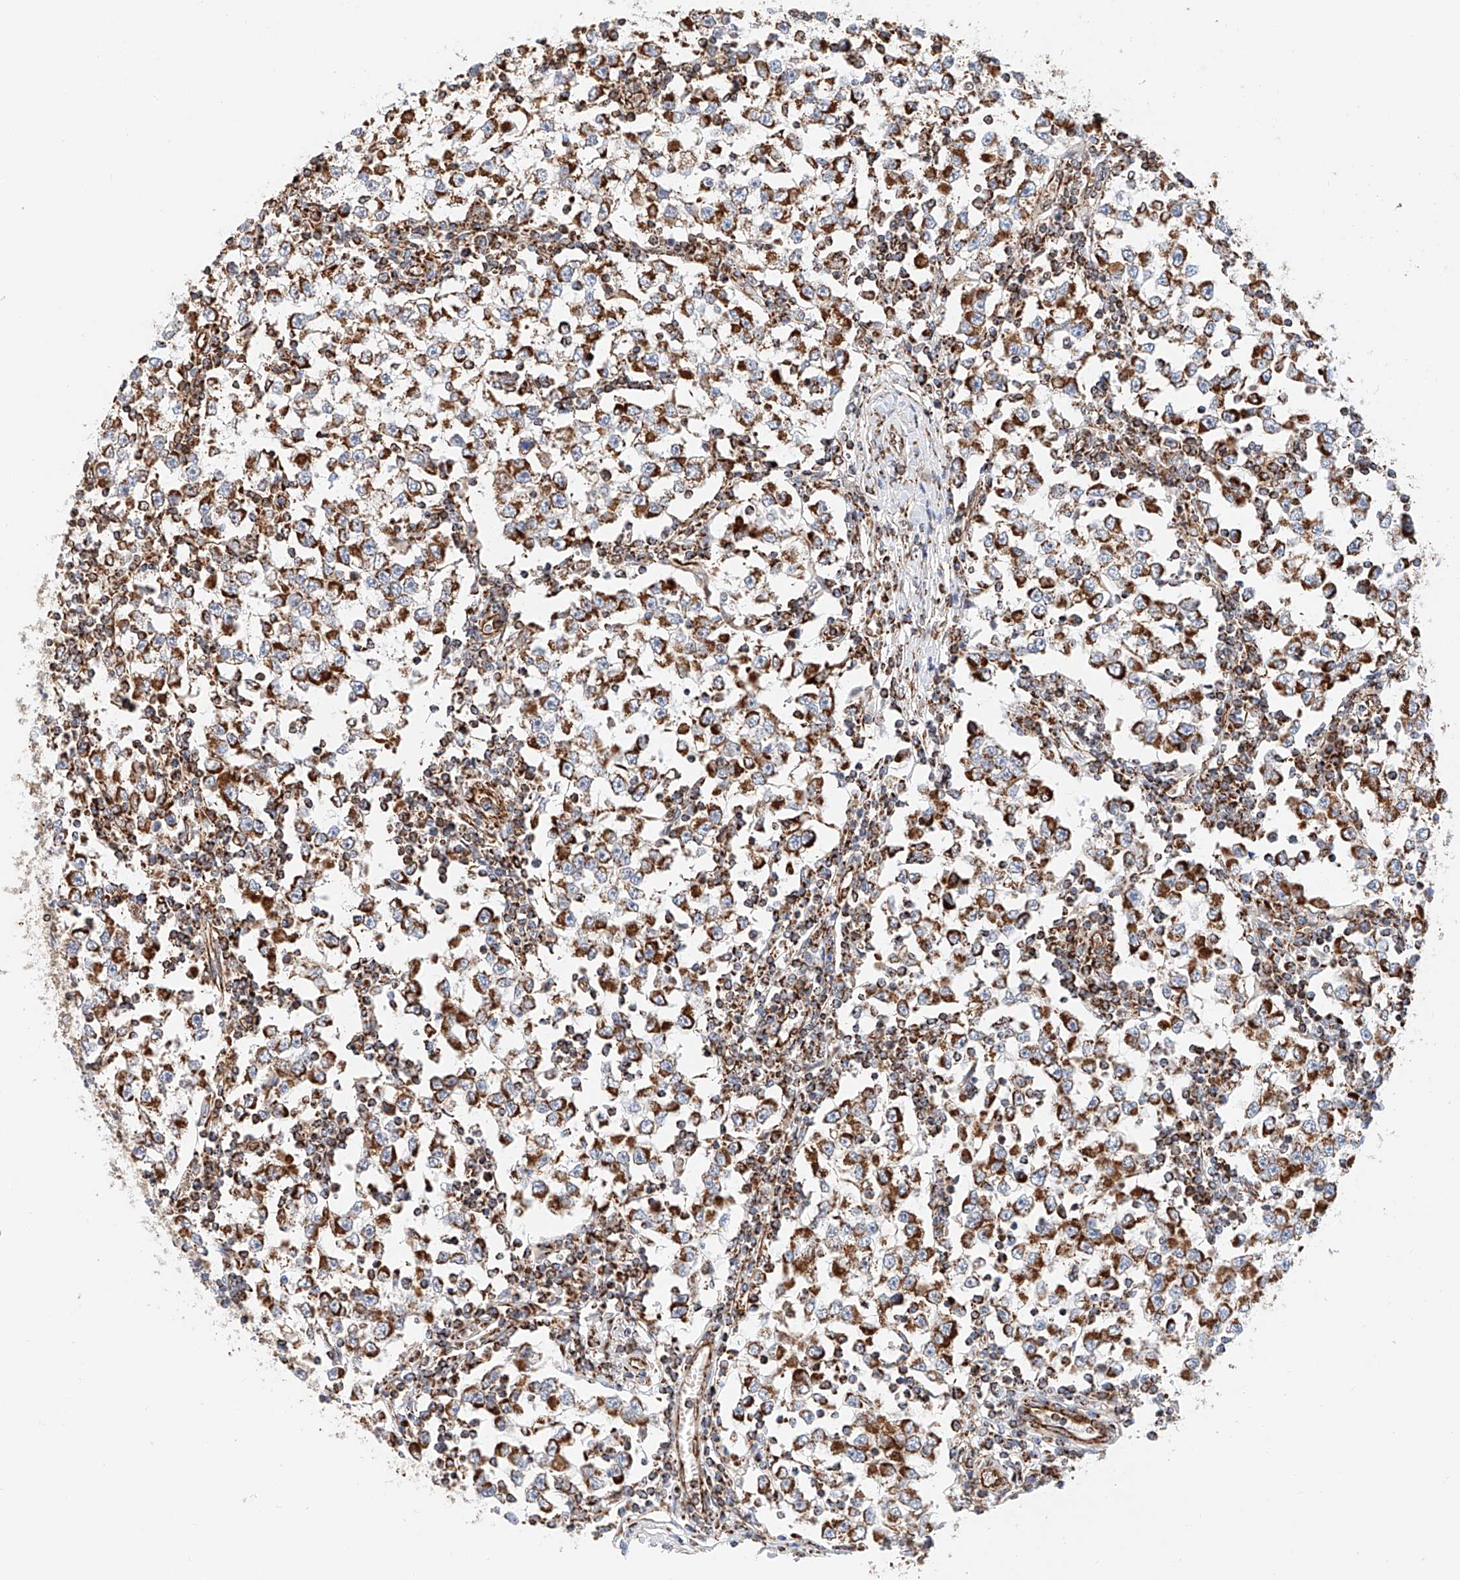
{"staining": {"intensity": "moderate", "quantity": ">75%", "location": "cytoplasmic/membranous"}, "tissue": "testis cancer", "cell_type": "Tumor cells", "image_type": "cancer", "snomed": [{"axis": "morphology", "description": "Seminoma, NOS"}, {"axis": "topography", "description": "Testis"}], "caption": "This photomicrograph reveals immunohistochemistry staining of testis cancer, with medium moderate cytoplasmic/membranous positivity in approximately >75% of tumor cells.", "gene": "NDUFV3", "patient": {"sex": "male", "age": 65}}